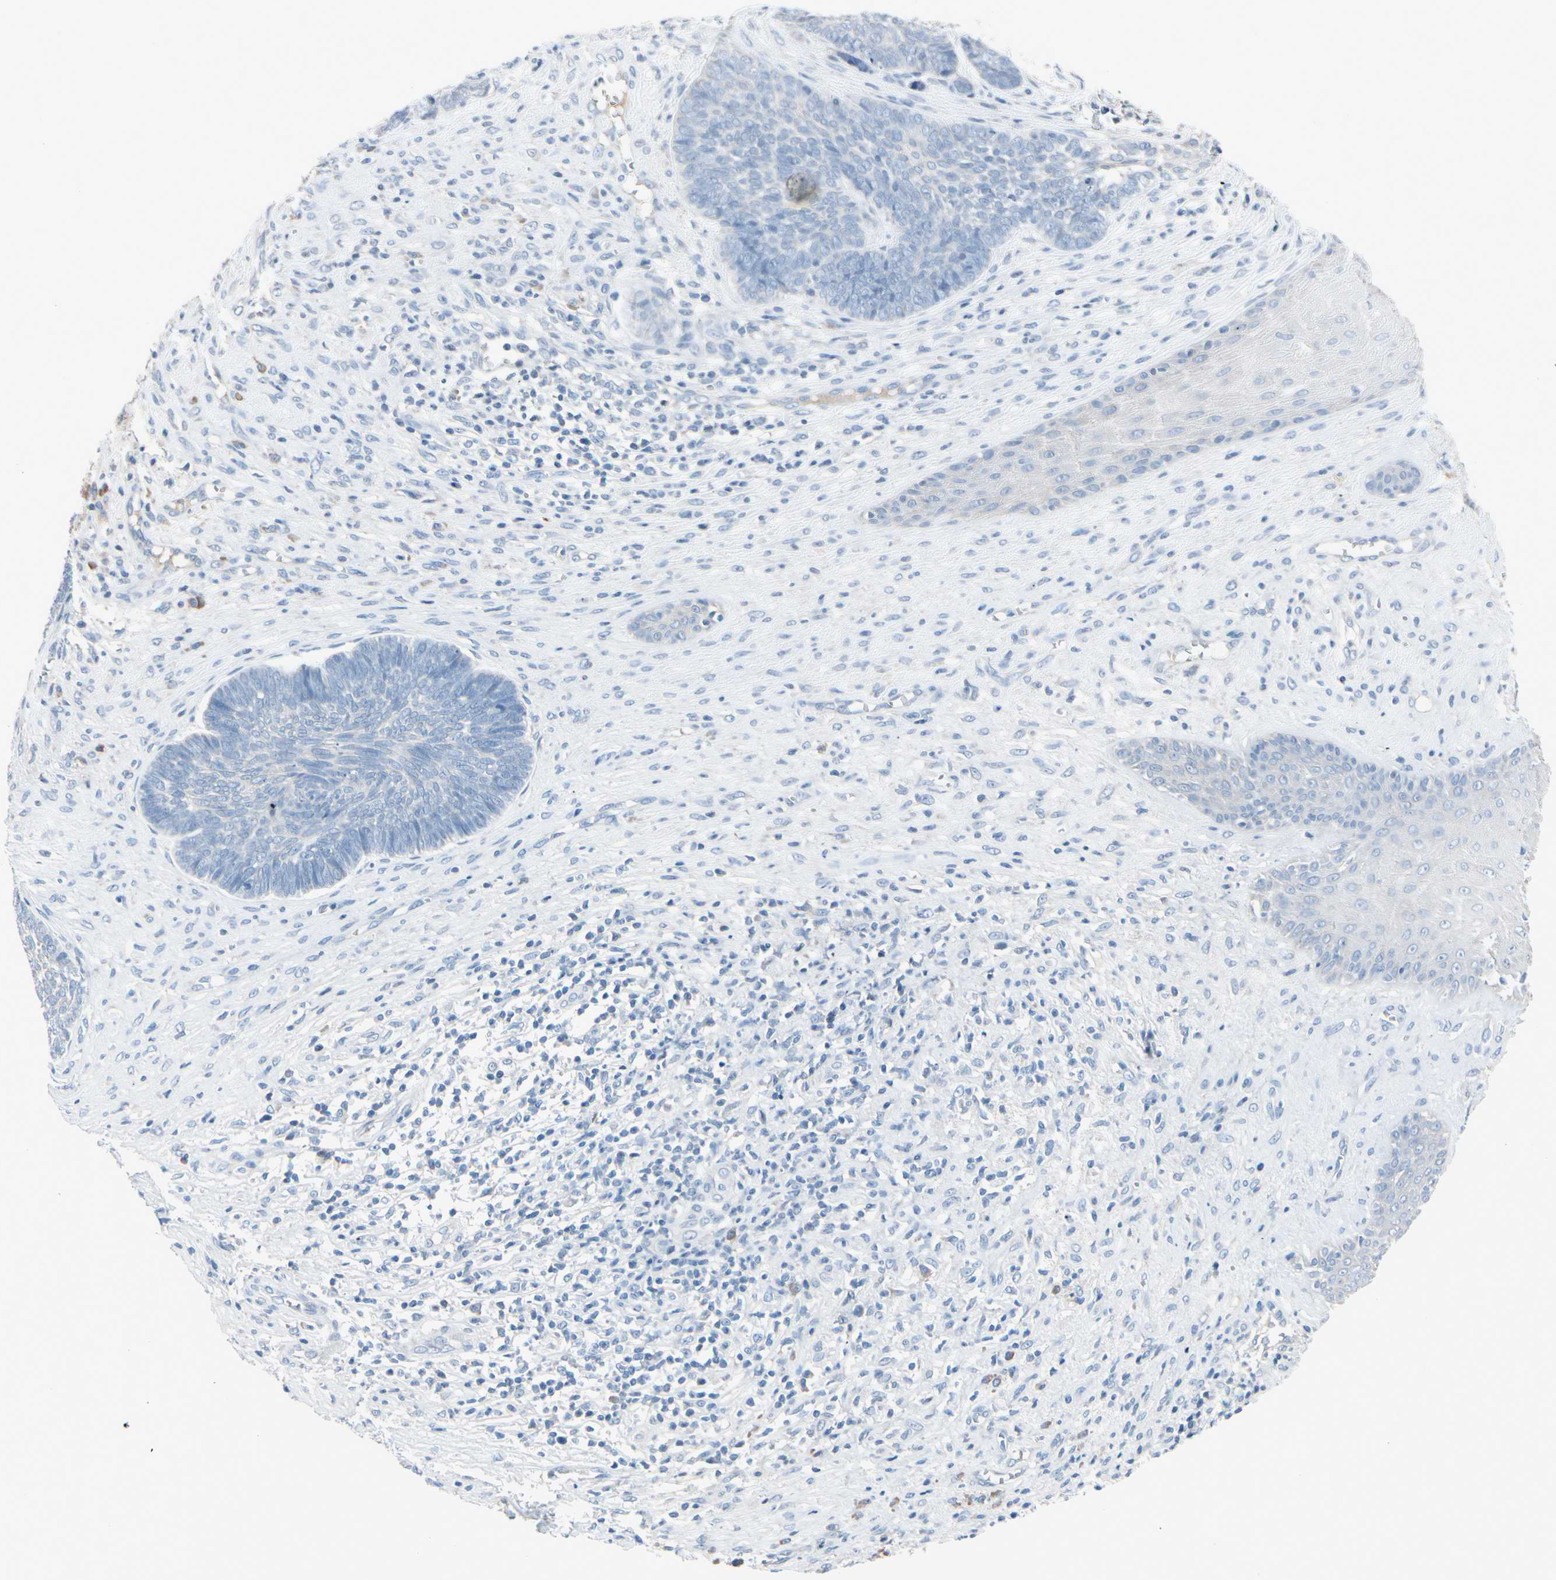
{"staining": {"intensity": "negative", "quantity": "none", "location": "none"}, "tissue": "skin cancer", "cell_type": "Tumor cells", "image_type": "cancer", "snomed": [{"axis": "morphology", "description": "Basal cell carcinoma"}, {"axis": "topography", "description": "Skin"}], "caption": "DAB (3,3'-diaminobenzidine) immunohistochemical staining of basal cell carcinoma (skin) shows no significant expression in tumor cells.", "gene": "PGR", "patient": {"sex": "male", "age": 84}}